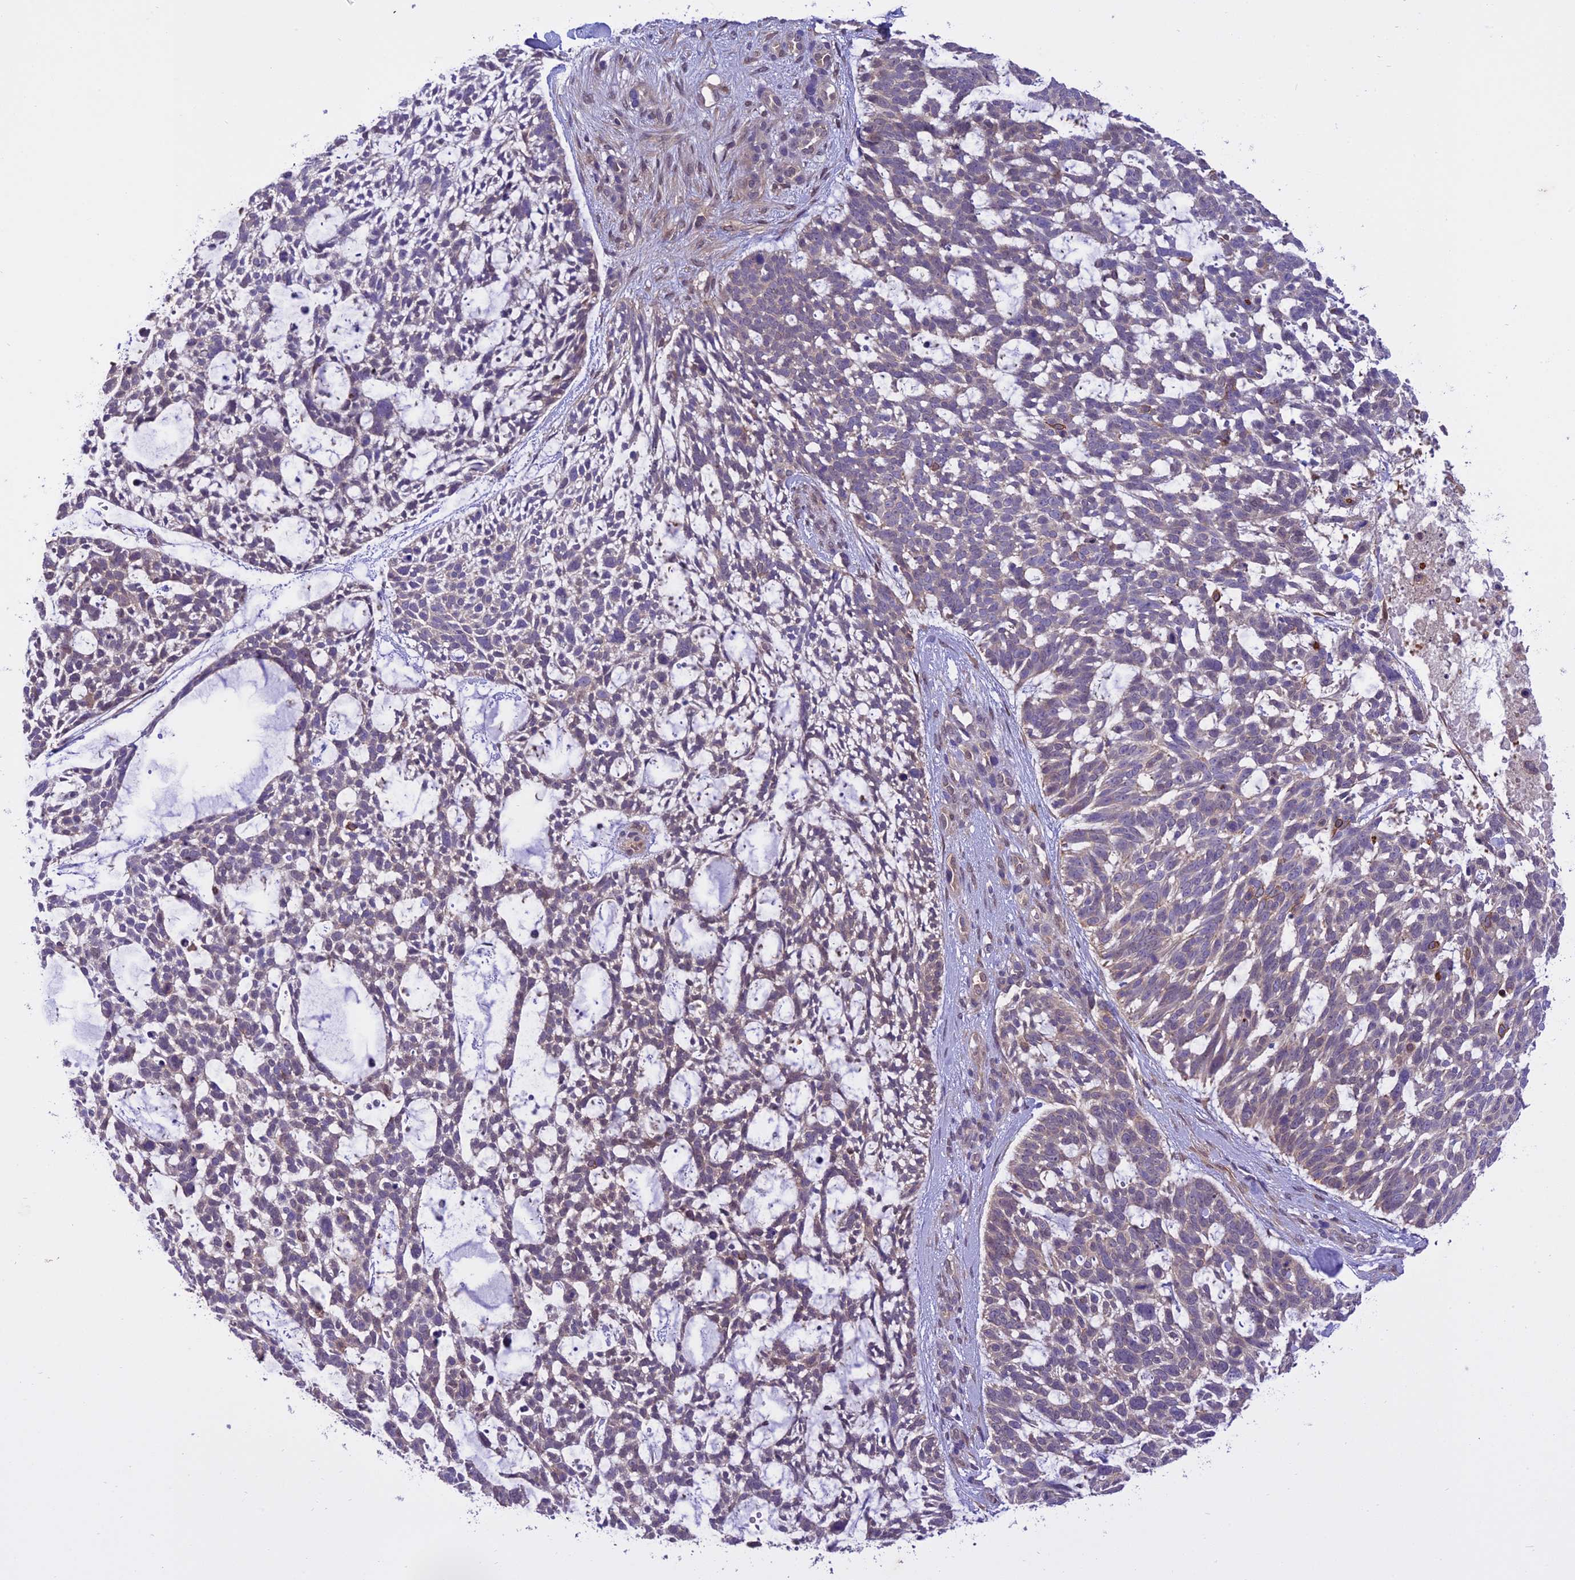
{"staining": {"intensity": "moderate", "quantity": "<25%", "location": "cytoplasmic/membranous"}, "tissue": "skin cancer", "cell_type": "Tumor cells", "image_type": "cancer", "snomed": [{"axis": "morphology", "description": "Basal cell carcinoma"}, {"axis": "topography", "description": "Skin"}], "caption": "The histopathology image displays a brown stain indicating the presence of a protein in the cytoplasmic/membranous of tumor cells in skin cancer (basal cell carcinoma). (Brightfield microscopy of DAB IHC at high magnification).", "gene": "BORCS6", "patient": {"sex": "male", "age": 88}}